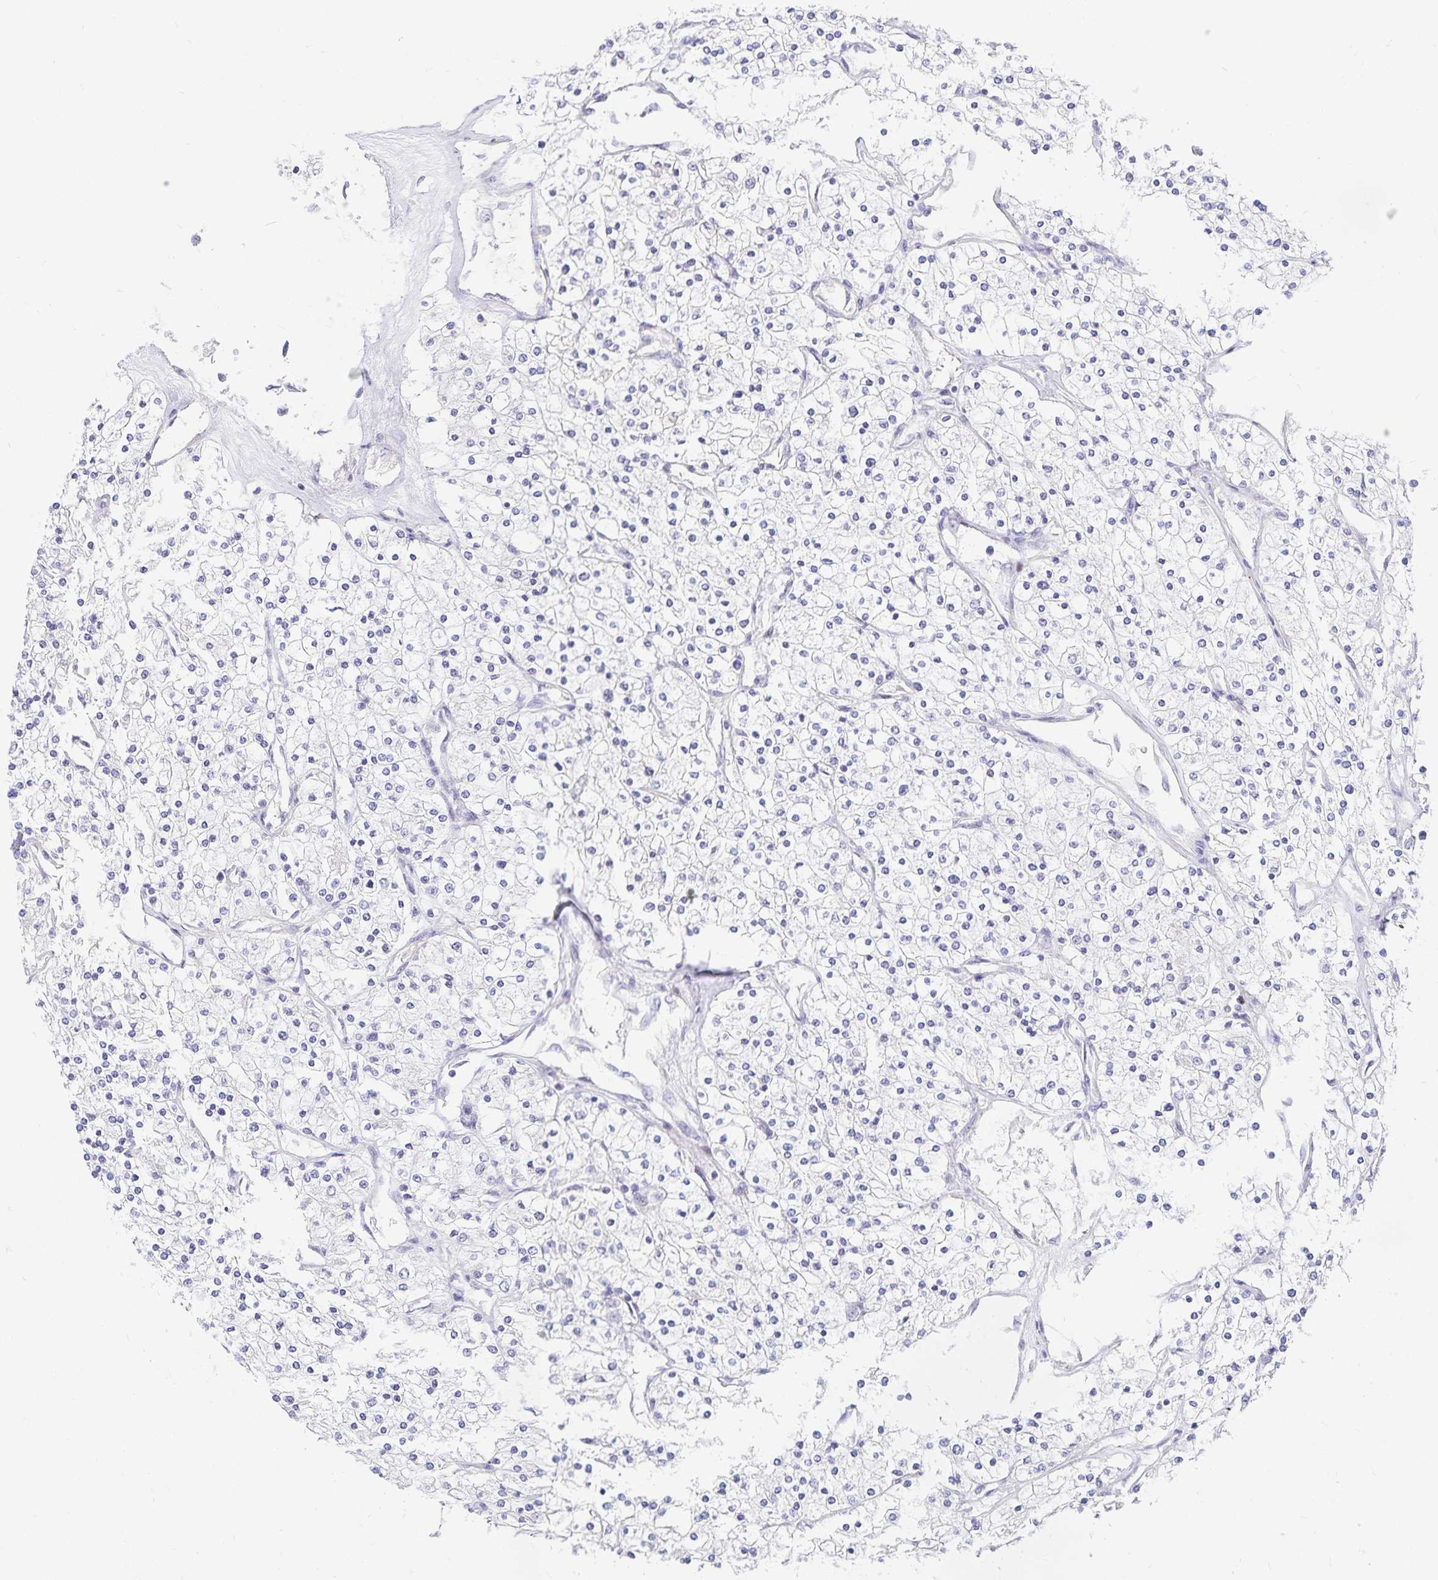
{"staining": {"intensity": "negative", "quantity": "none", "location": "none"}, "tissue": "renal cancer", "cell_type": "Tumor cells", "image_type": "cancer", "snomed": [{"axis": "morphology", "description": "Adenocarcinoma, NOS"}, {"axis": "topography", "description": "Kidney"}], "caption": "An image of adenocarcinoma (renal) stained for a protein reveals no brown staining in tumor cells.", "gene": "KBTBD13", "patient": {"sex": "male", "age": 80}}